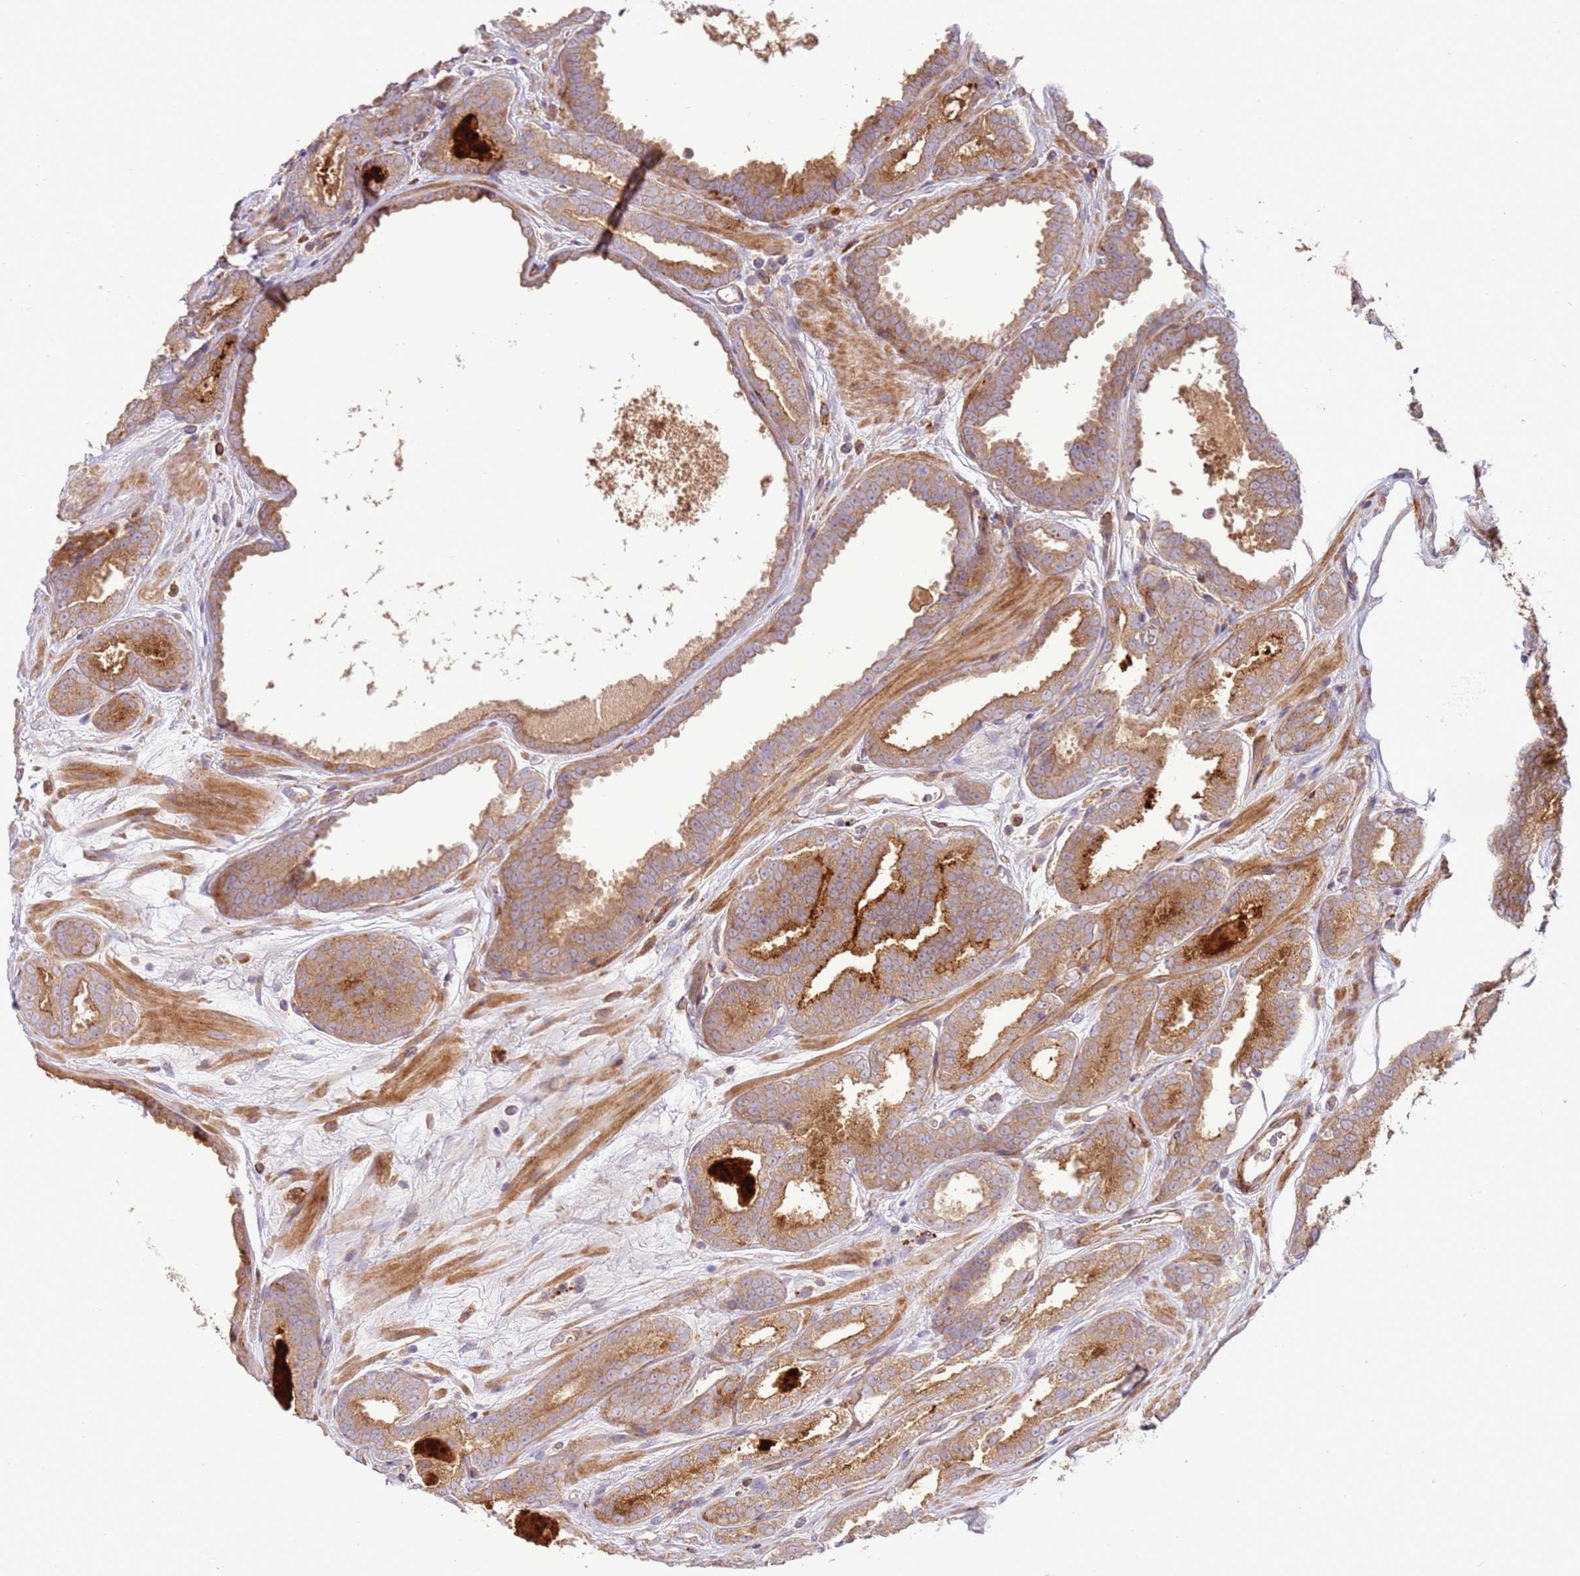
{"staining": {"intensity": "moderate", "quantity": ">75%", "location": "cytoplasmic/membranous"}, "tissue": "prostate cancer", "cell_type": "Tumor cells", "image_type": "cancer", "snomed": [{"axis": "morphology", "description": "Adenocarcinoma, High grade"}, {"axis": "topography", "description": "Prostate"}], "caption": "A medium amount of moderate cytoplasmic/membranous expression is identified in approximately >75% of tumor cells in prostate cancer (high-grade adenocarcinoma) tissue.", "gene": "ZNF624", "patient": {"sex": "male", "age": 72}}